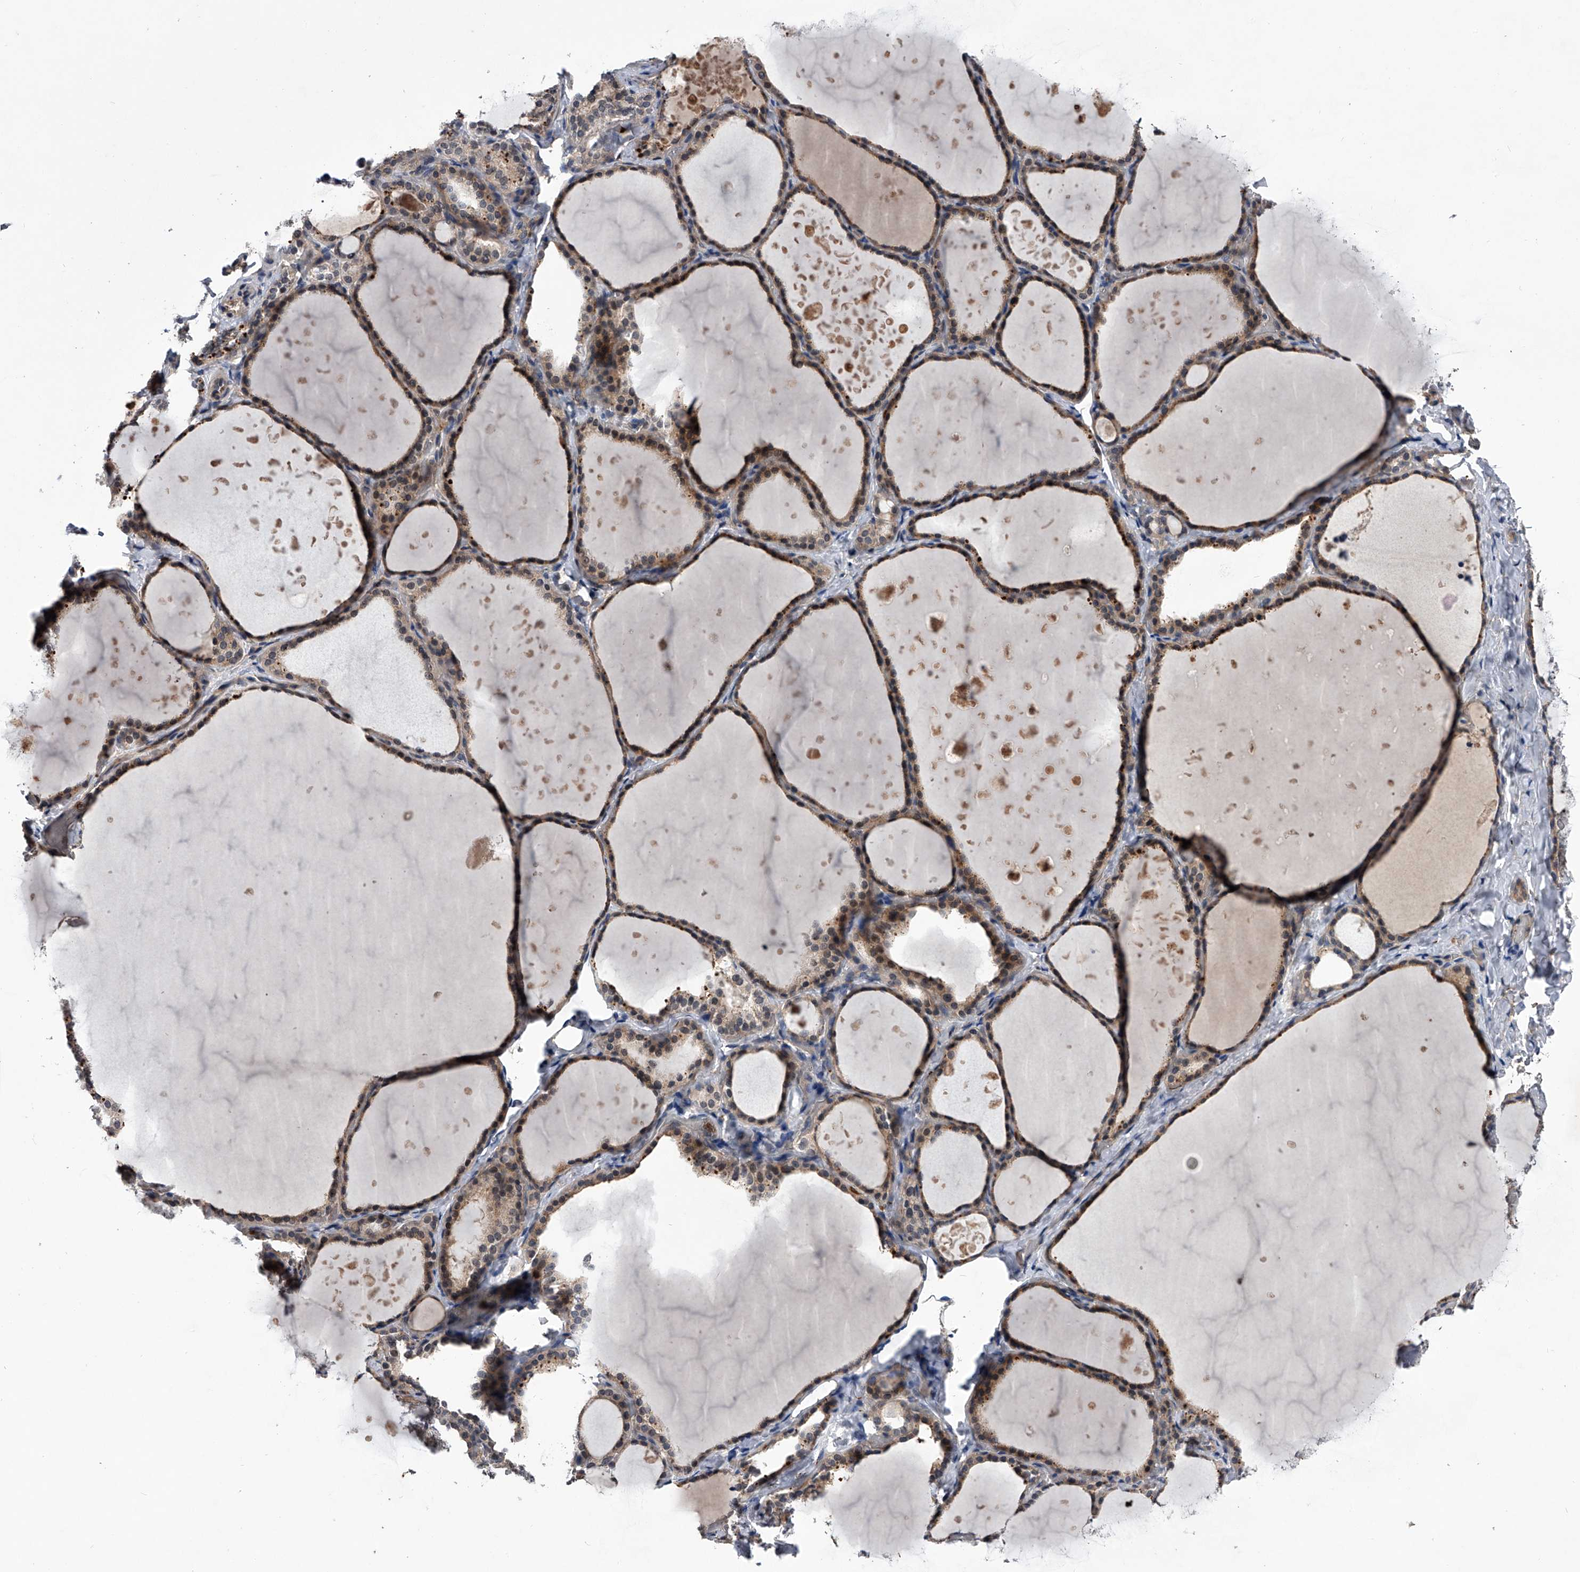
{"staining": {"intensity": "weak", "quantity": "25%-75%", "location": "cytoplasmic/membranous"}, "tissue": "thyroid gland", "cell_type": "Glandular cells", "image_type": "normal", "snomed": [{"axis": "morphology", "description": "Normal tissue, NOS"}, {"axis": "topography", "description": "Thyroid gland"}], "caption": "IHC (DAB) staining of unremarkable thyroid gland reveals weak cytoplasmic/membranous protein positivity in approximately 25%-75% of glandular cells.", "gene": "ZNF30", "patient": {"sex": "female", "age": 44}}